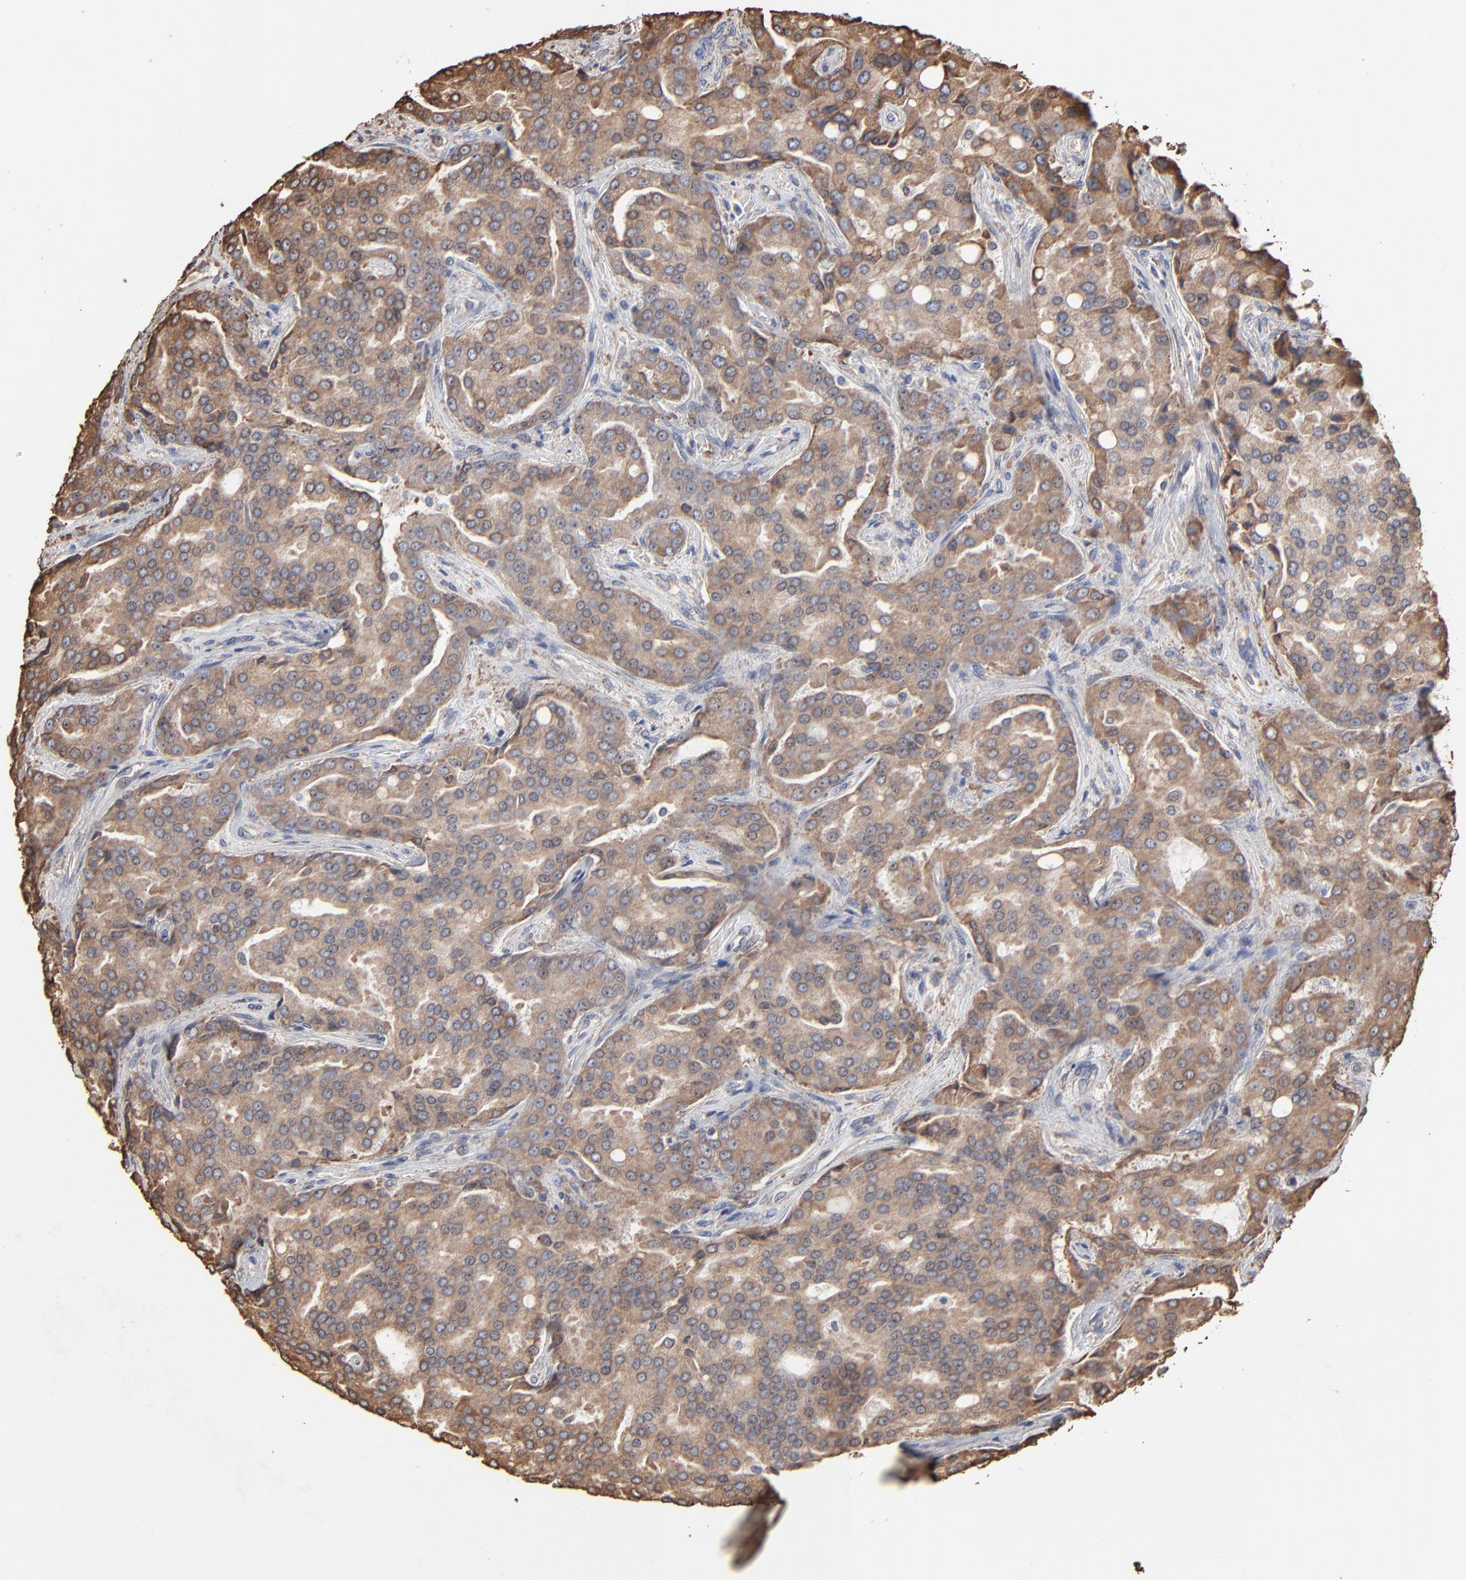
{"staining": {"intensity": "weak", "quantity": ">75%", "location": "cytoplasmic/membranous"}, "tissue": "prostate cancer", "cell_type": "Tumor cells", "image_type": "cancer", "snomed": [{"axis": "morphology", "description": "Adenocarcinoma, High grade"}, {"axis": "topography", "description": "Prostate"}], "caption": "Tumor cells display low levels of weak cytoplasmic/membranous expression in approximately >75% of cells in prostate high-grade adenocarcinoma.", "gene": "PDIA3", "patient": {"sex": "male", "age": 72}}